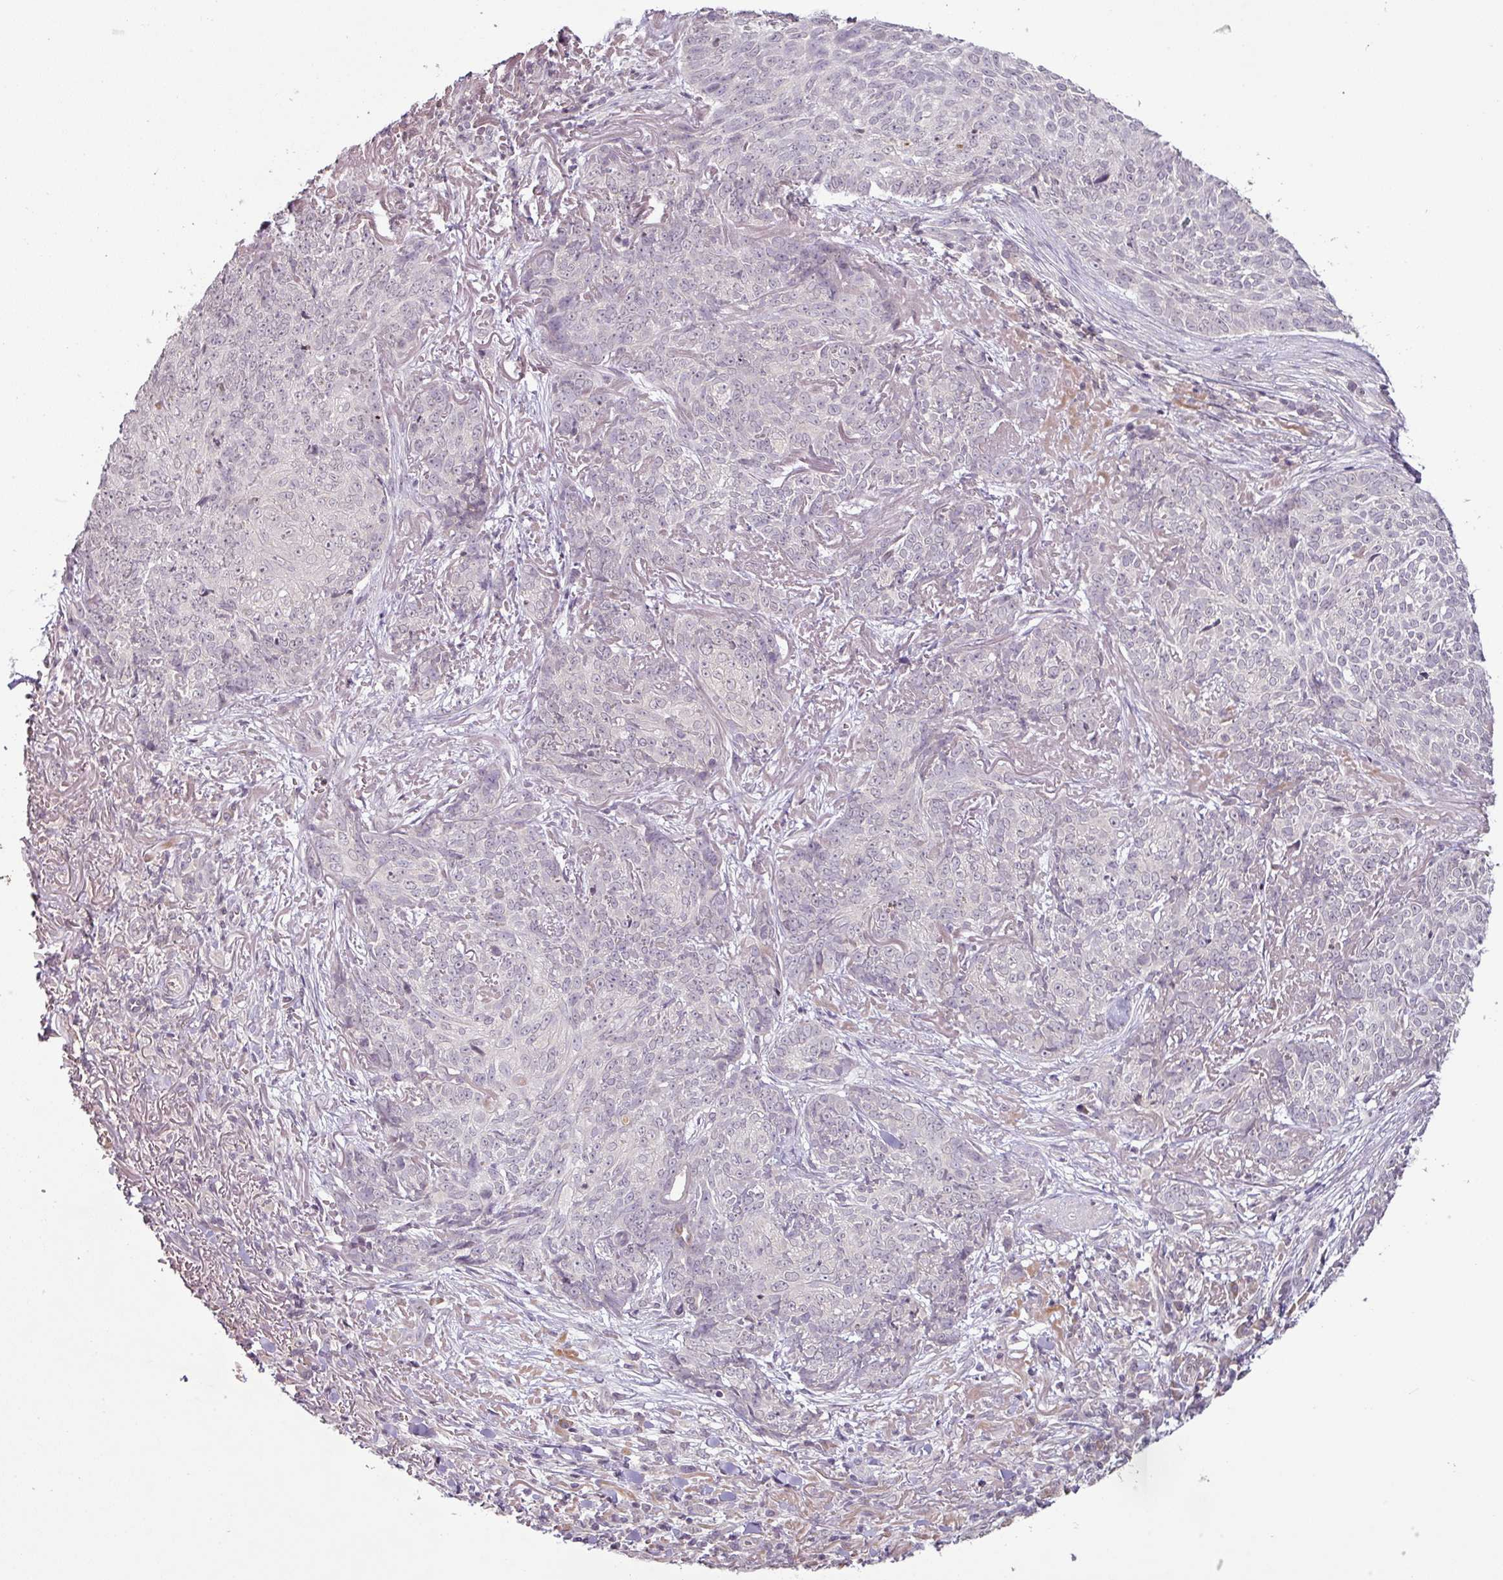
{"staining": {"intensity": "negative", "quantity": "none", "location": "none"}, "tissue": "skin cancer", "cell_type": "Tumor cells", "image_type": "cancer", "snomed": [{"axis": "morphology", "description": "Basal cell carcinoma"}, {"axis": "topography", "description": "Skin"}, {"axis": "topography", "description": "Skin of face"}], "caption": "The immunohistochemistry image has no significant positivity in tumor cells of basal cell carcinoma (skin) tissue. The staining was performed using DAB (3,3'-diaminobenzidine) to visualize the protein expression in brown, while the nuclei were stained in blue with hematoxylin (Magnification: 20x).", "gene": "SLC5A10", "patient": {"sex": "female", "age": 95}}